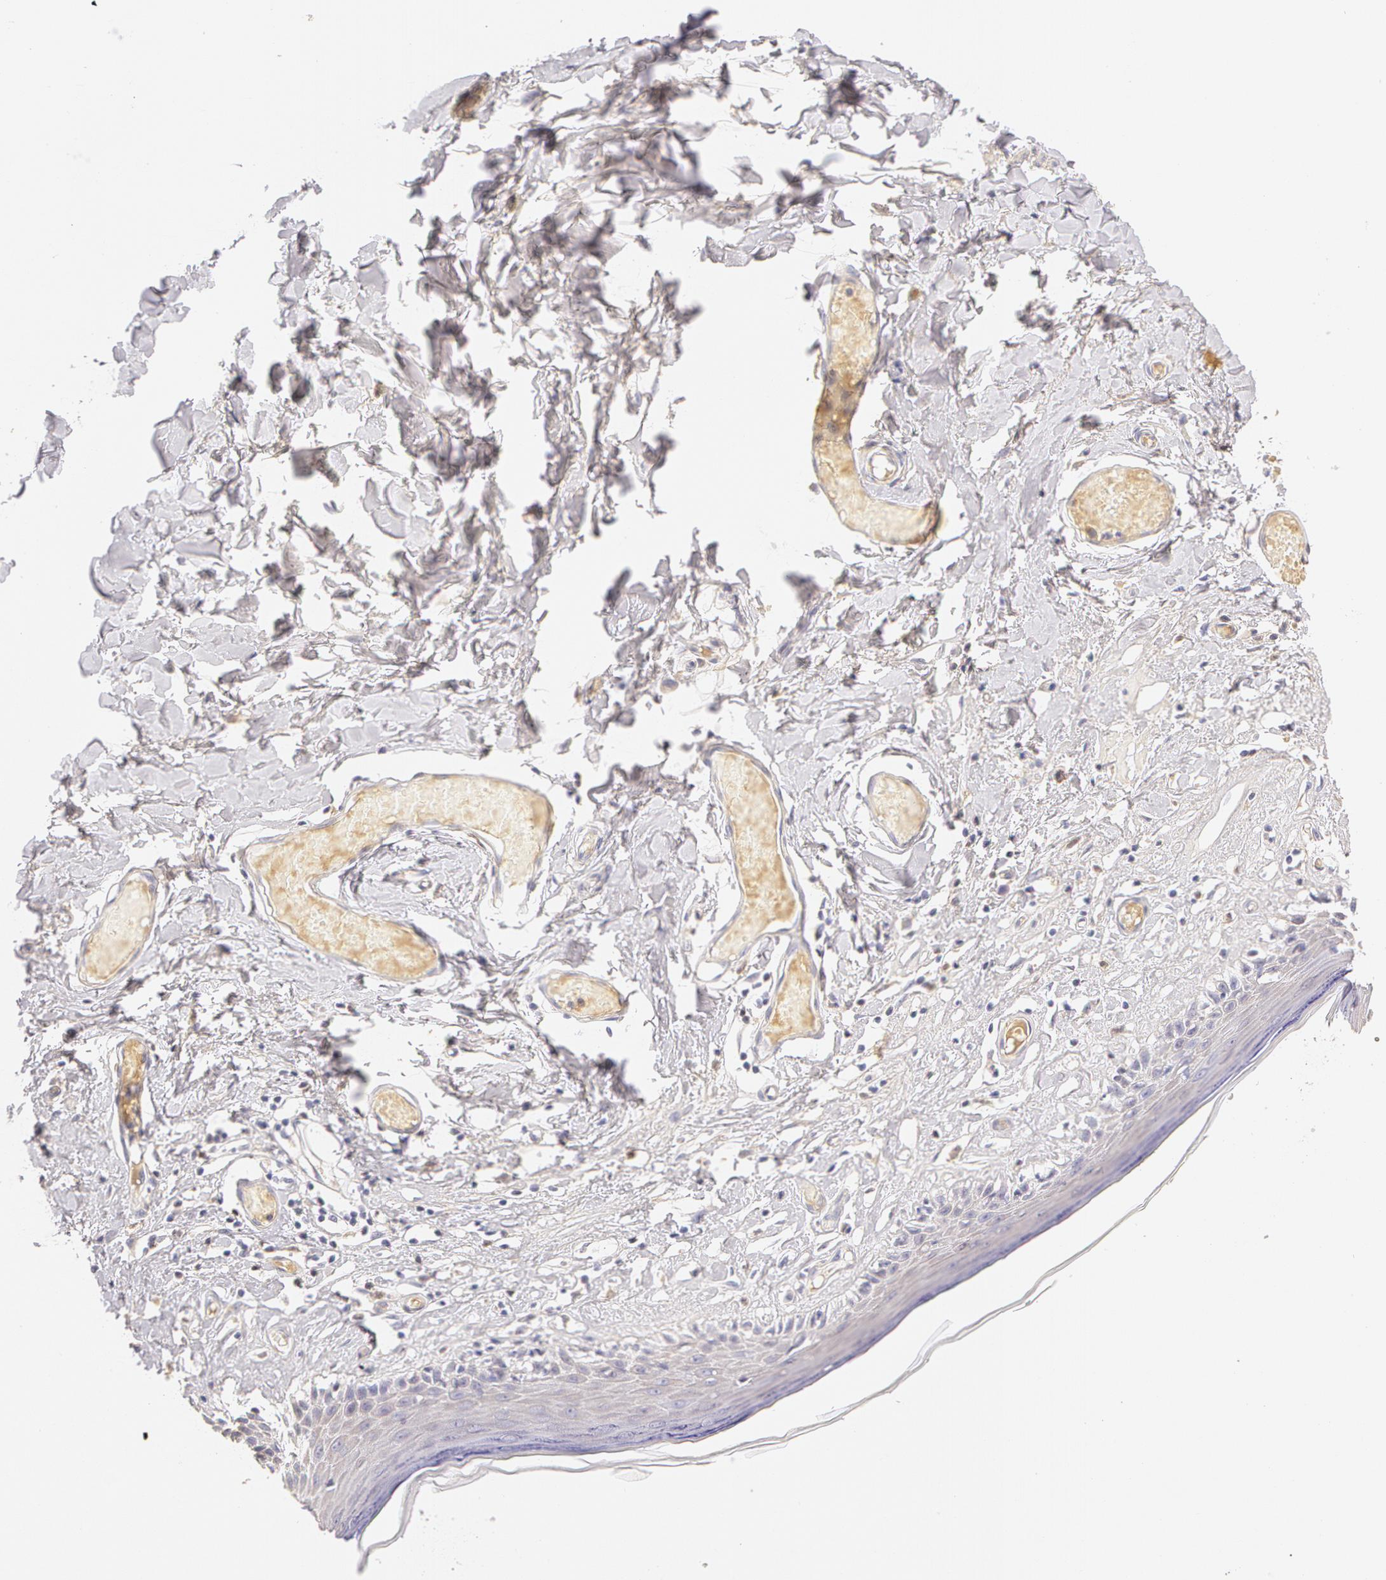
{"staining": {"intensity": "negative", "quantity": "none", "location": "none"}, "tissue": "skin", "cell_type": "Epidermal cells", "image_type": "normal", "snomed": [{"axis": "morphology", "description": "Normal tissue, NOS"}, {"axis": "topography", "description": "Vascular tissue"}, {"axis": "topography", "description": "Vulva"}, {"axis": "topography", "description": "Peripheral nerve tissue"}], "caption": "Immunohistochemical staining of benign human skin displays no significant staining in epidermal cells.", "gene": "AHSG", "patient": {"sex": "female", "age": 86}}